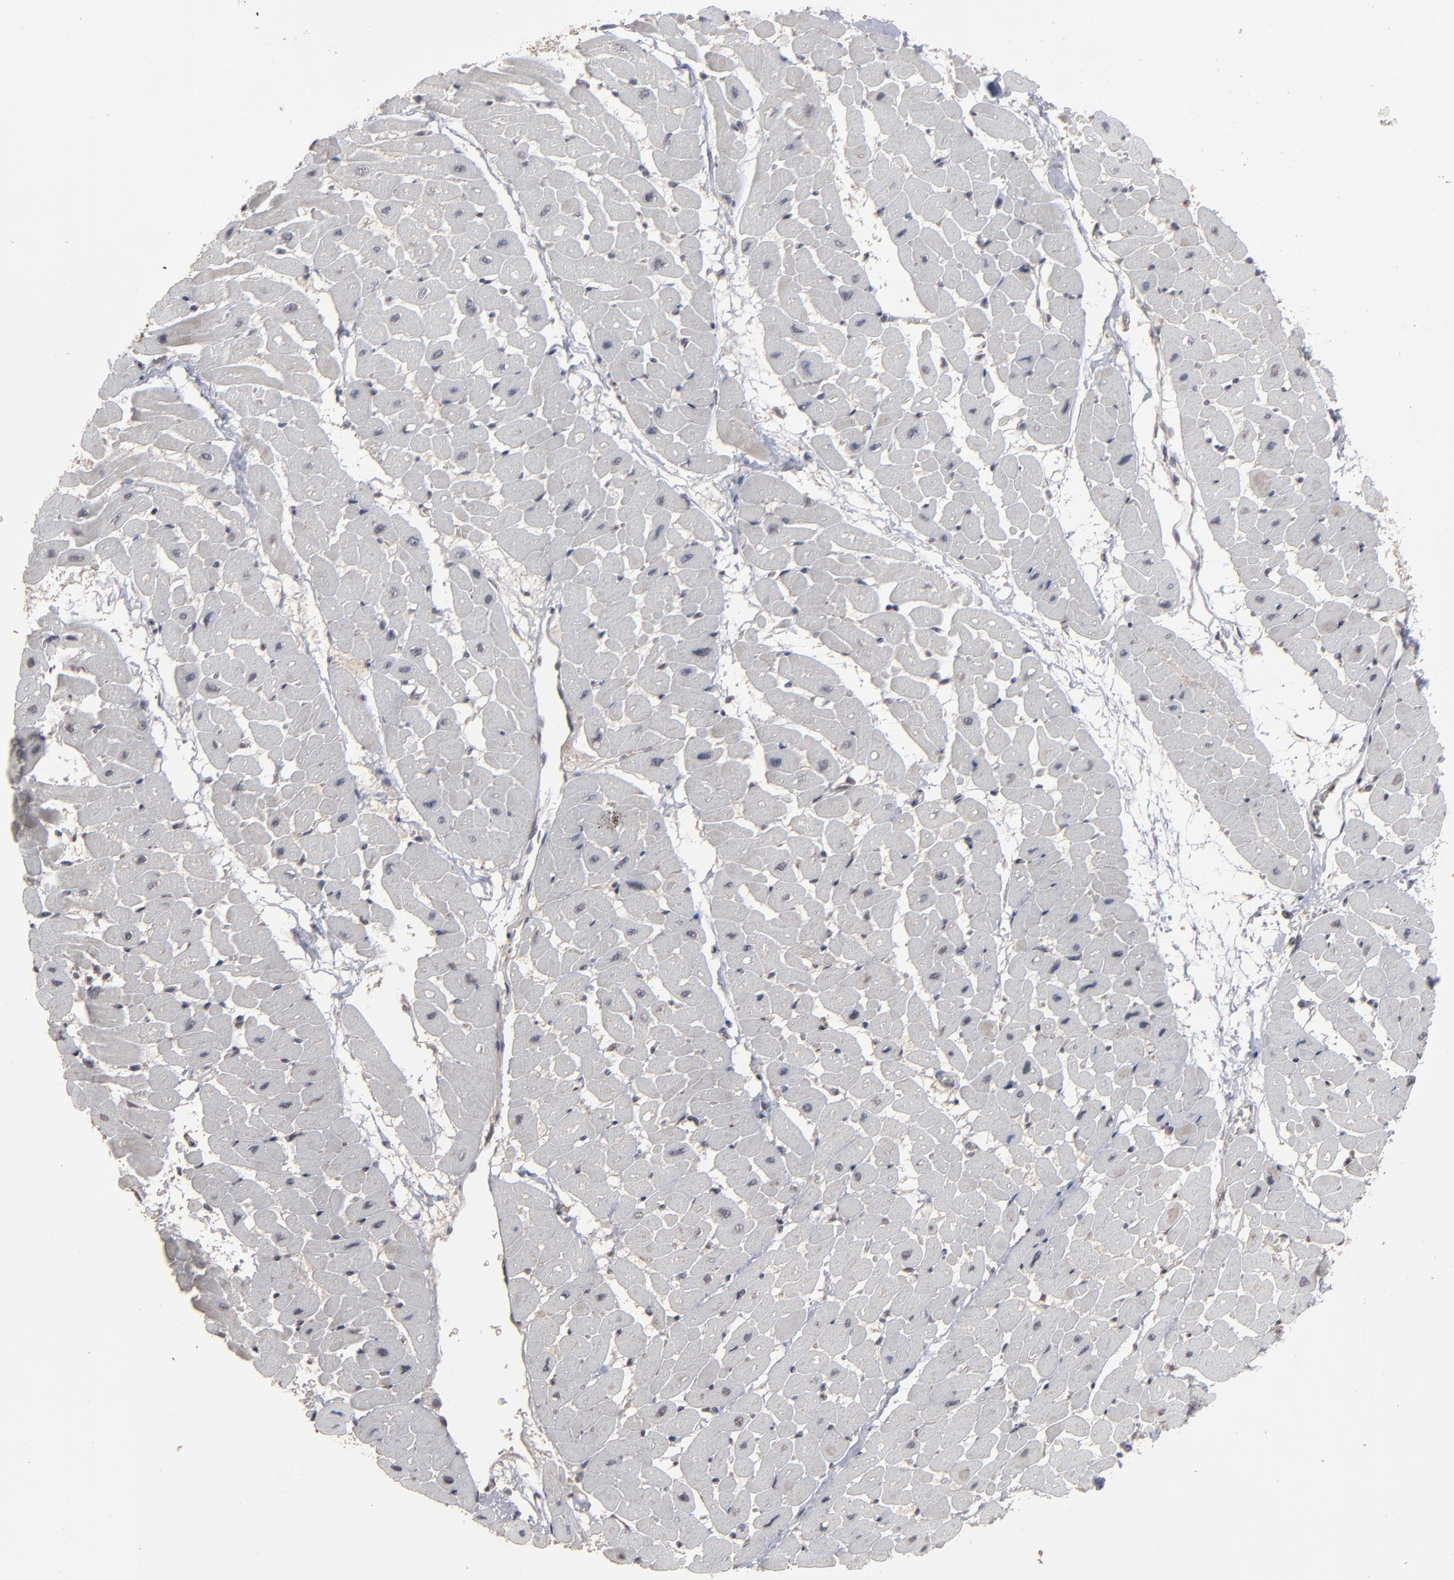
{"staining": {"intensity": "weak", "quantity": "<25%", "location": "cytoplasmic/membranous"}, "tissue": "heart muscle", "cell_type": "Cardiomyocytes", "image_type": "normal", "snomed": [{"axis": "morphology", "description": "Normal tissue, NOS"}, {"axis": "topography", "description": "Heart"}], "caption": "Micrograph shows no significant protein positivity in cardiomyocytes of normal heart muscle.", "gene": "SLC22A17", "patient": {"sex": "male", "age": 45}}